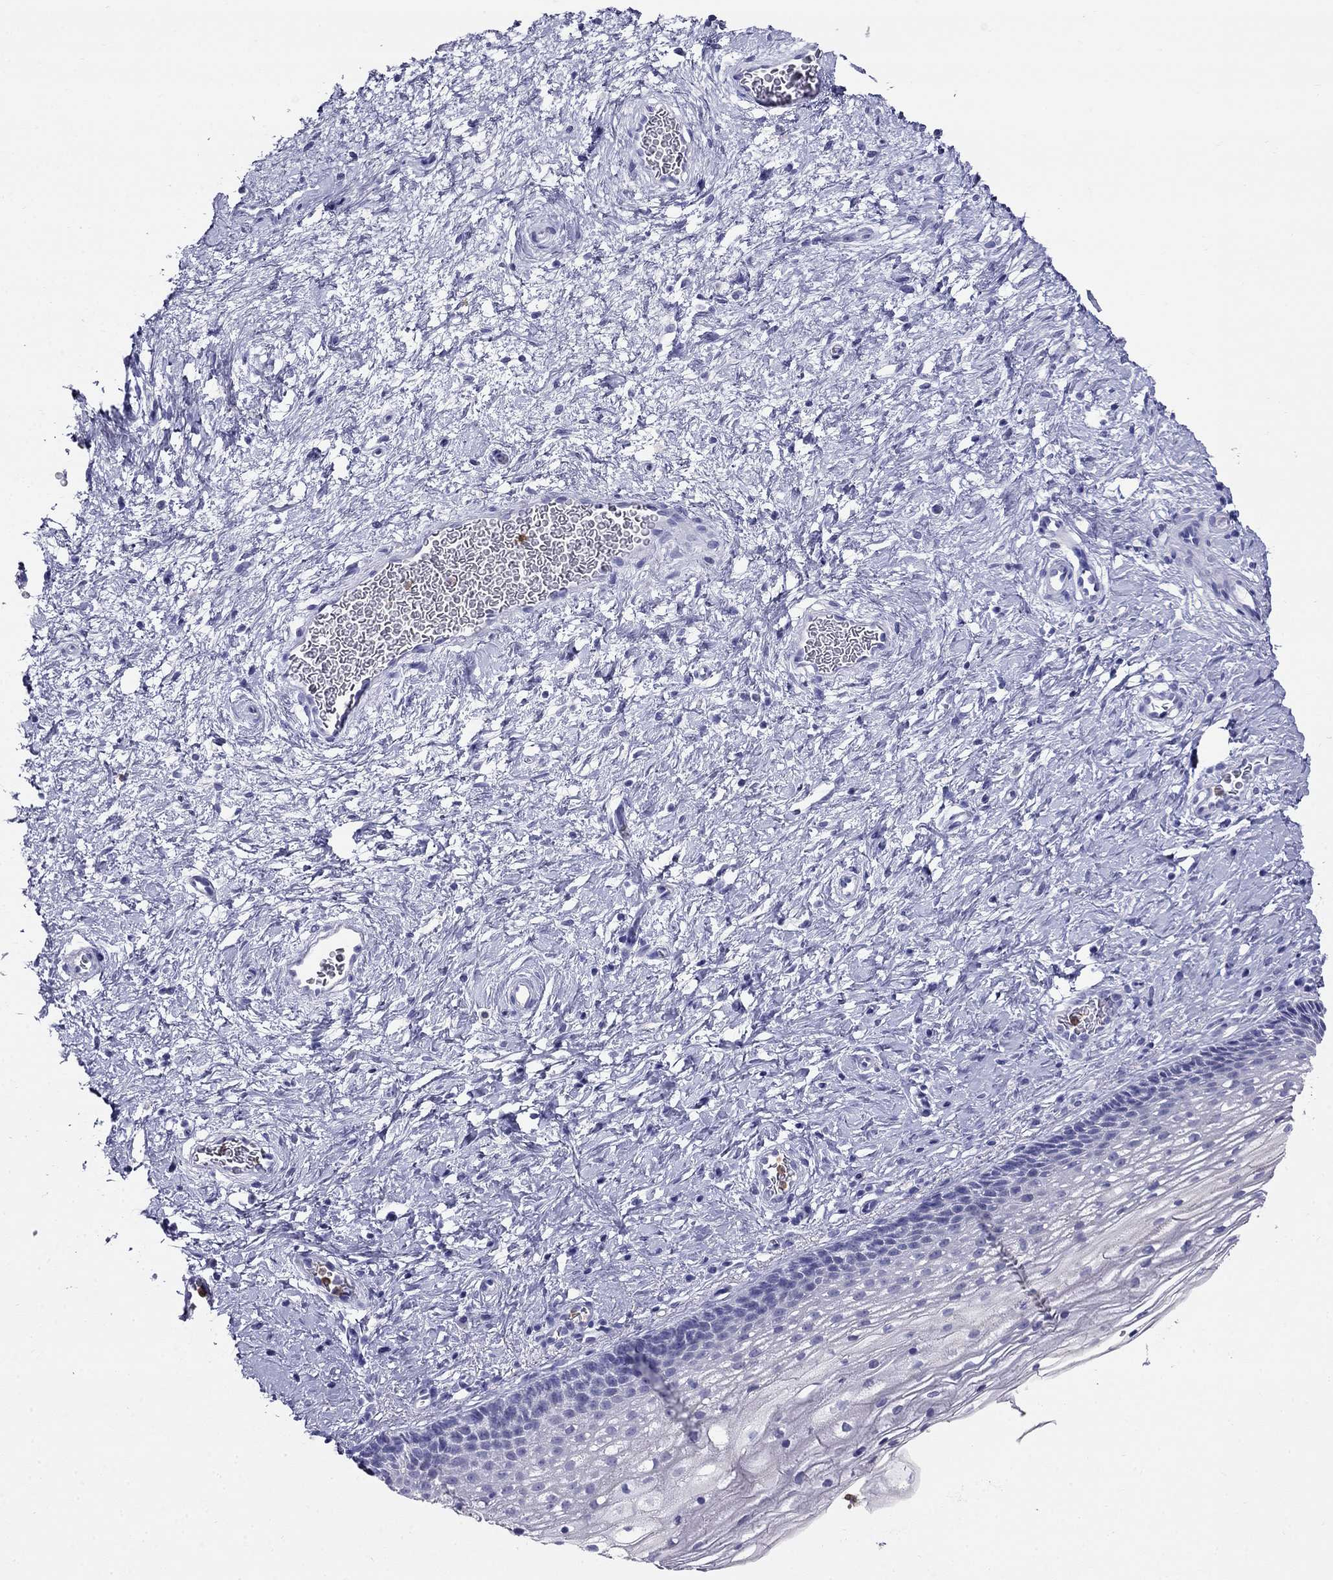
{"staining": {"intensity": "negative", "quantity": "none", "location": "none"}, "tissue": "cervix", "cell_type": "Glandular cells", "image_type": "normal", "snomed": [{"axis": "morphology", "description": "Normal tissue, NOS"}, {"axis": "topography", "description": "Cervix"}], "caption": "Protein analysis of benign cervix demonstrates no significant expression in glandular cells.", "gene": "PPP1R36", "patient": {"sex": "female", "age": 34}}